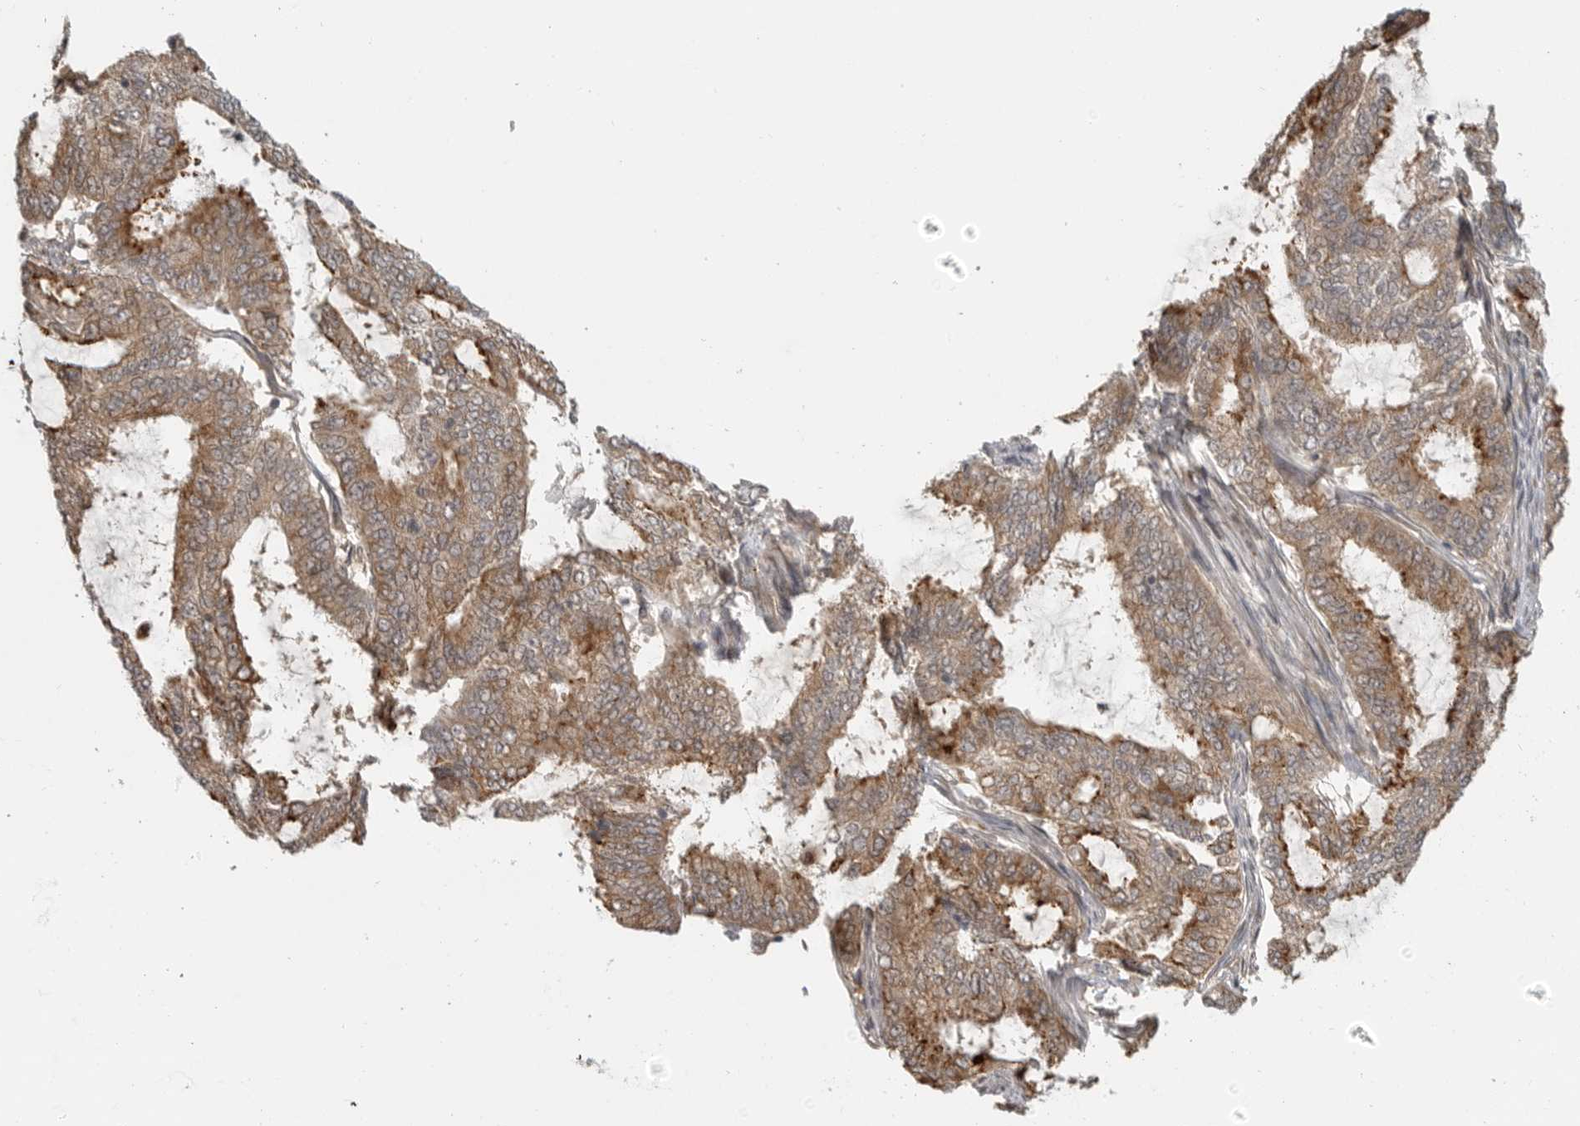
{"staining": {"intensity": "moderate", "quantity": ">75%", "location": "cytoplasmic/membranous"}, "tissue": "endometrial cancer", "cell_type": "Tumor cells", "image_type": "cancer", "snomed": [{"axis": "morphology", "description": "Adenocarcinoma, NOS"}, {"axis": "topography", "description": "Endometrium"}], "caption": "This histopathology image demonstrates adenocarcinoma (endometrial) stained with immunohistochemistry (IHC) to label a protein in brown. The cytoplasmic/membranous of tumor cells show moderate positivity for the protein. Nuclei are counter-stained blue.", "gene": "CEP295NL", "patient": {"sex": "female", "age": 49}}